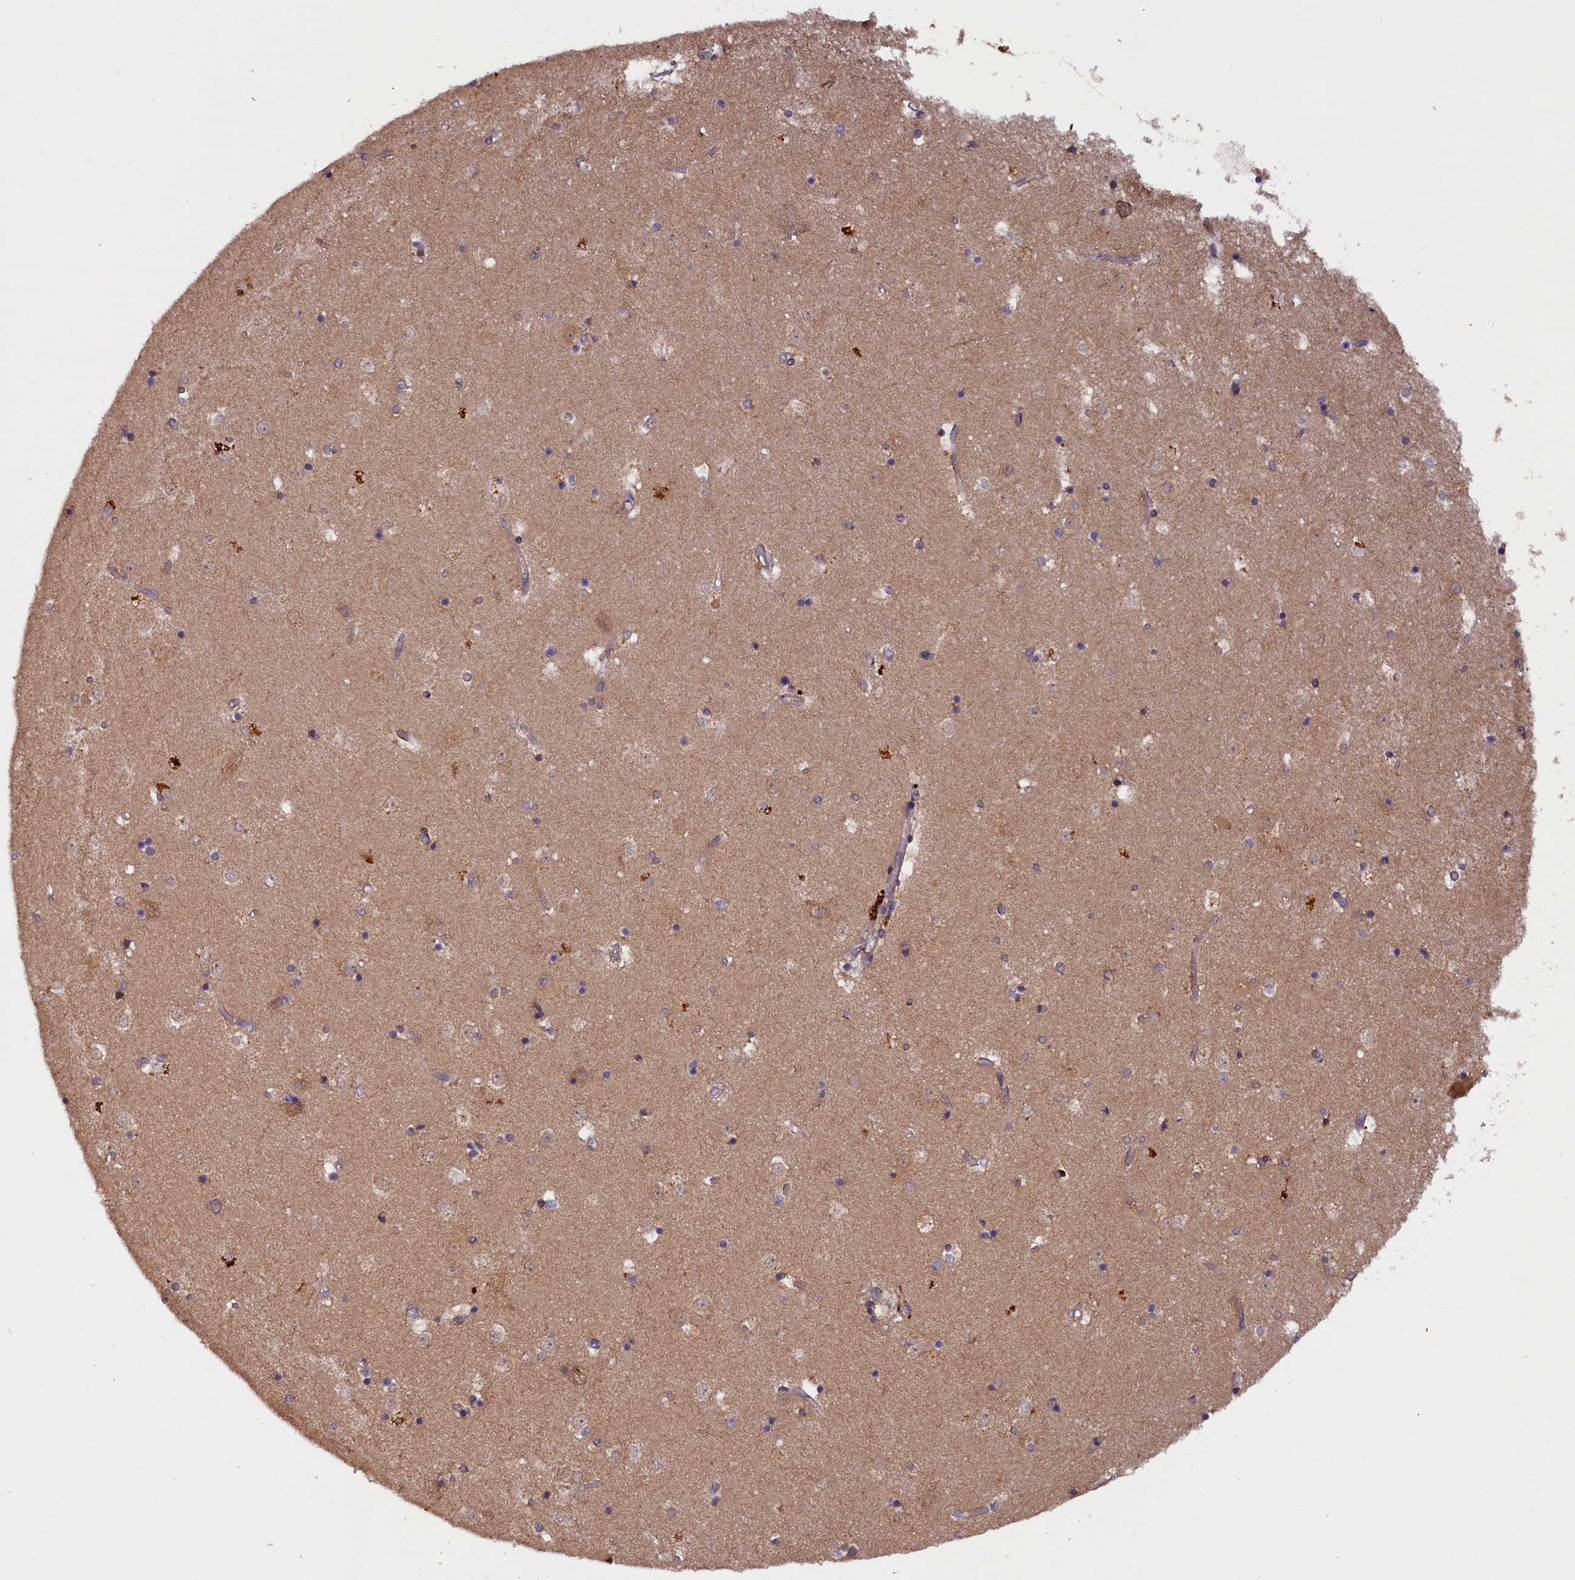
{"staining": {"intensity": "negative", "quantity": "none", "location": "none"}, "tissue": "caudate", "cell_type": "Glial cells", "image_type": "normal", "snomed": [{"axis": "morphology", "description": "Normal tissue, NOS"}, {"axis": "topography", "description": "Lateral ventricle wall"}], "caption": "Glial cells are negative for protein expression in normal human caudate. The staining was performed using DAB (3,3'-diaminobenzidine) to visualize the protein expression in brown, while the nuclei were stained in blue with hematoxylin (Magnification: 20x).", "gene": "CCDC9B", "patient": {"sex": "female", "age": 52}}